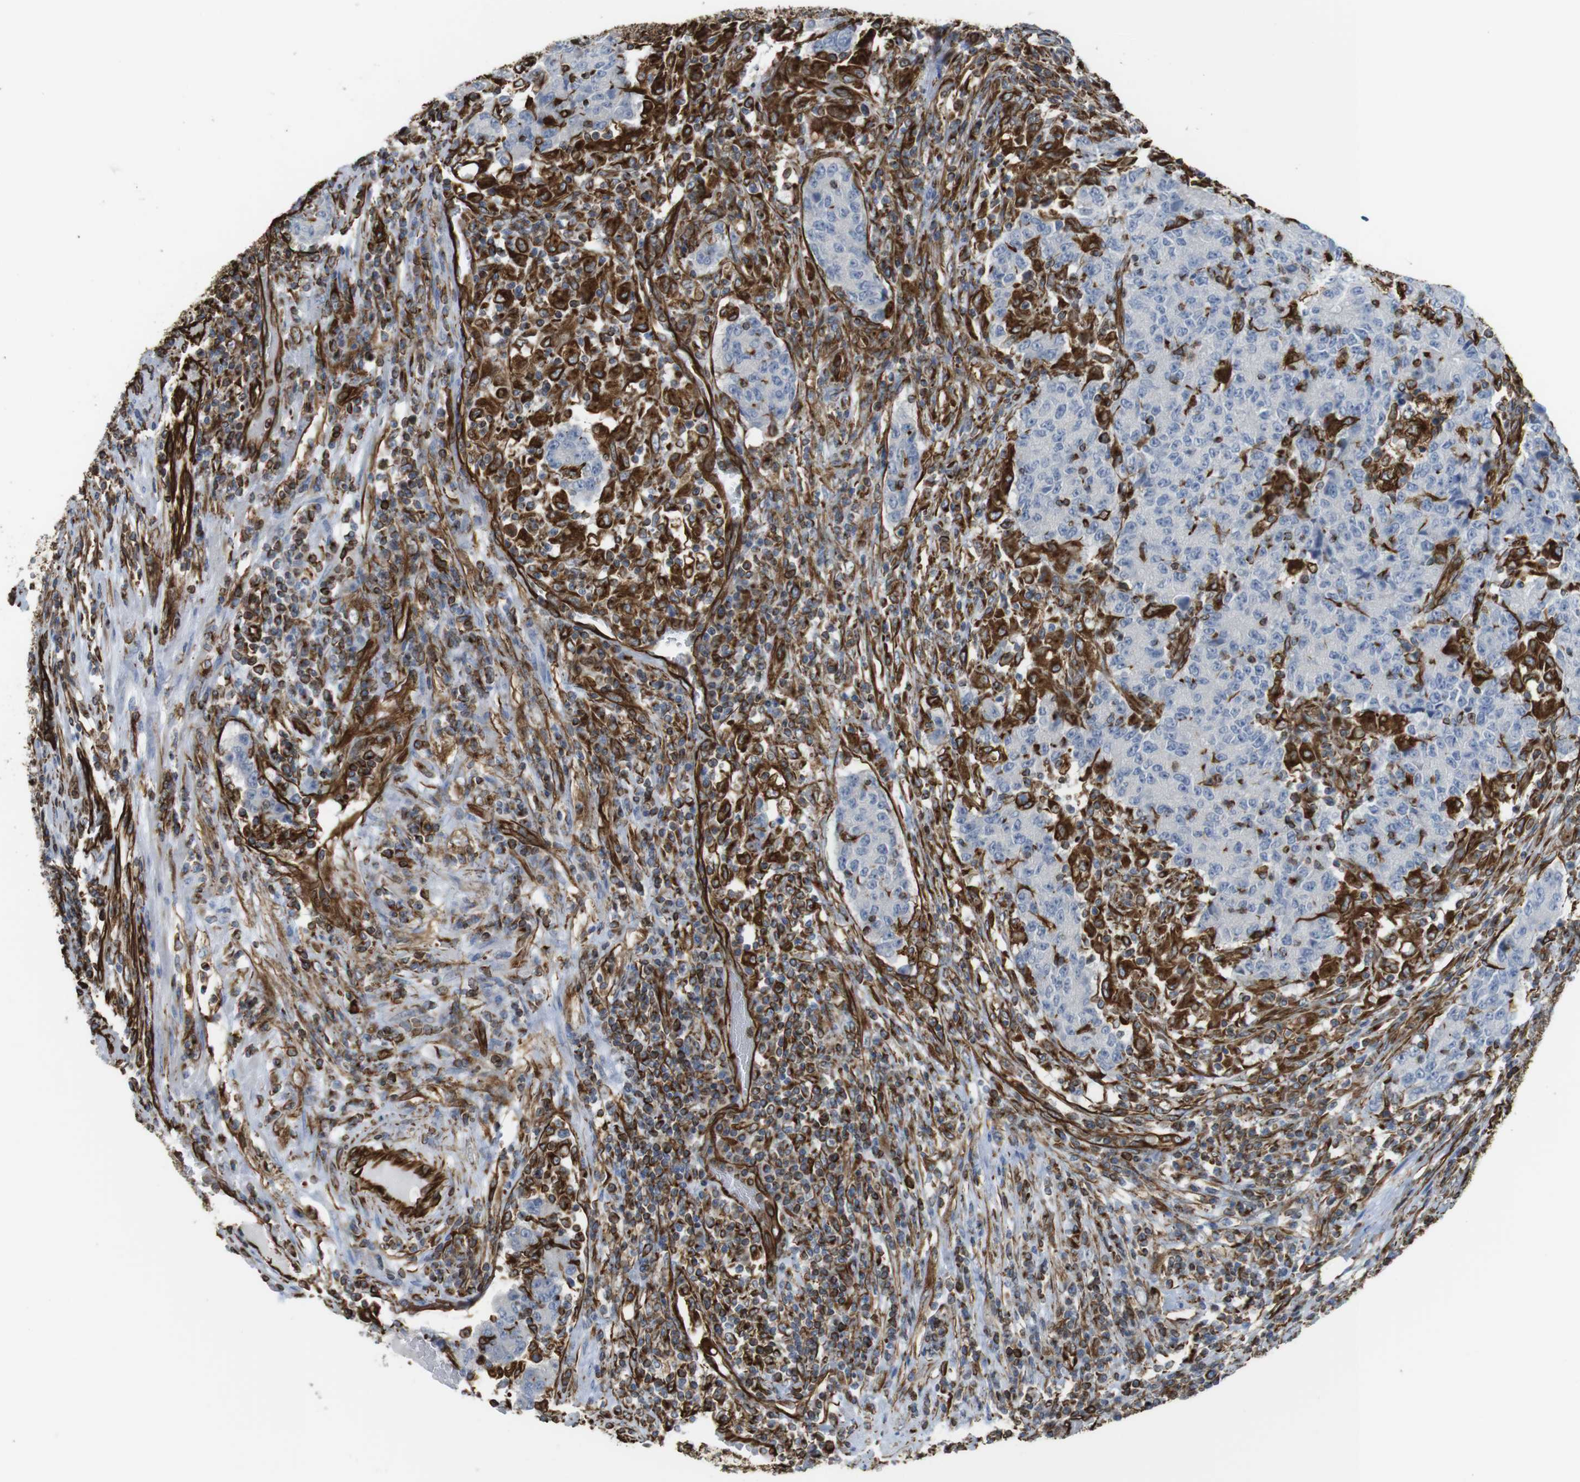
{"staining": {"intensity": "negative", "quantity": "none", "location": "none"}, "tissue": "colorectal cancer", "cell_type": "Tumor cells", "image_type": "cancer", "snomed": [{"axis": "morphology", "description": "Normal tissue, NOS"}, {"axis": "morphology", "description": "Adenocarcinoma, NOS"}, {"axis": "topography", "description": "Colon"}], "caption": "This is an immunohistochemistry (IHC) image of human colorectal cancer. There is no expression in tumor cells.", "gene": "RALGPS1", "patient": {"sex": "female", "age": 75}}